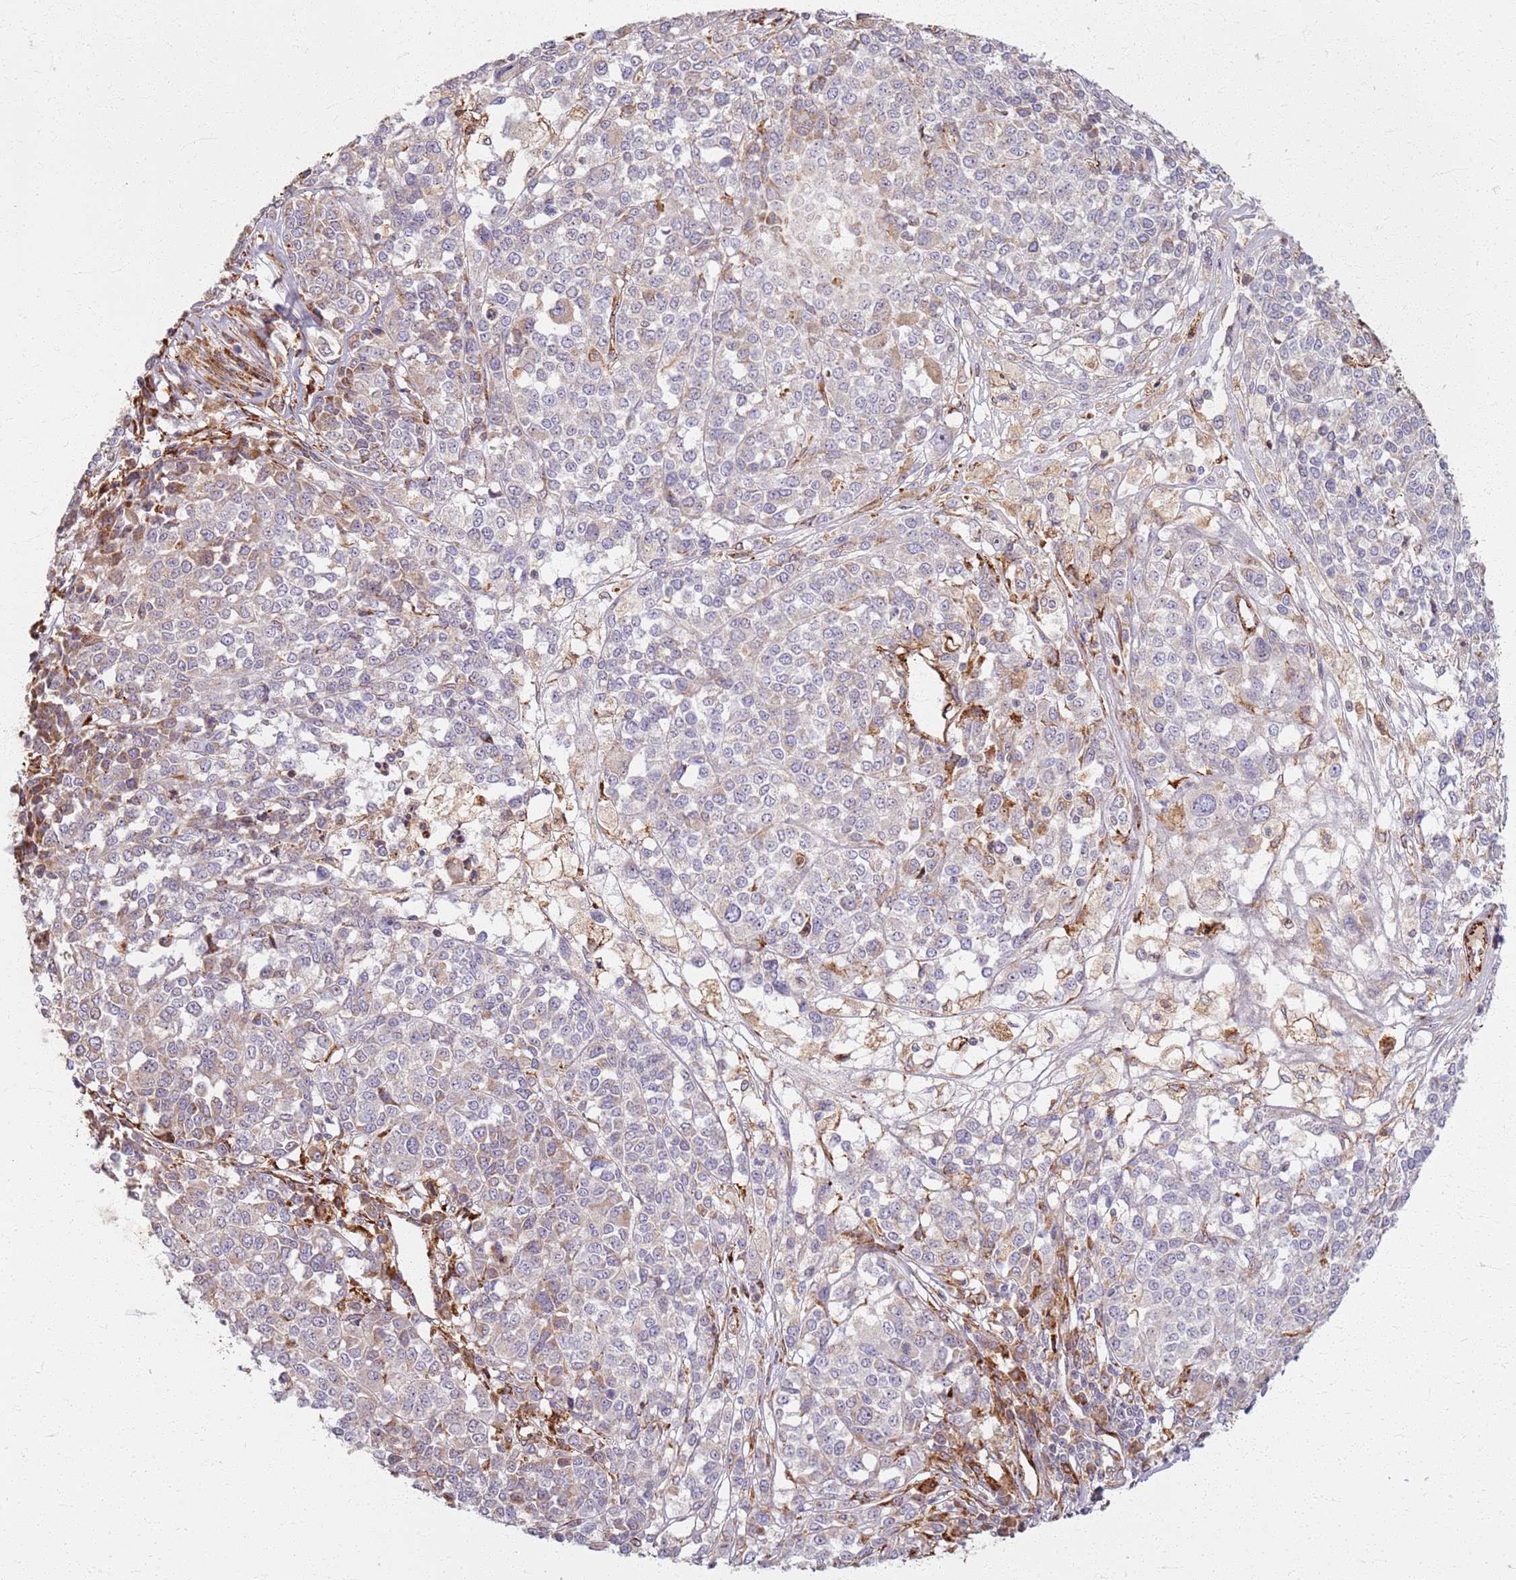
{"staining": {"intensity": "negative", "quantity": "none", "location": "none"}, "tissue": "melanoma", "cell_type": "Tumor cells", "image_type": "cancer", "snomed": [{"axis": "morphology", "description": "Malignant melanoma, Metastatic site"}, {"axis": "topography", "description": "Lymph node"}], "caption": "Malignant melanoma (metastatic site) stained for a protein using immunohistochemistry demonstrates no expression tumor cells.", "gene": "KRI1", "patient": {"sex": "male", "age": 44}}